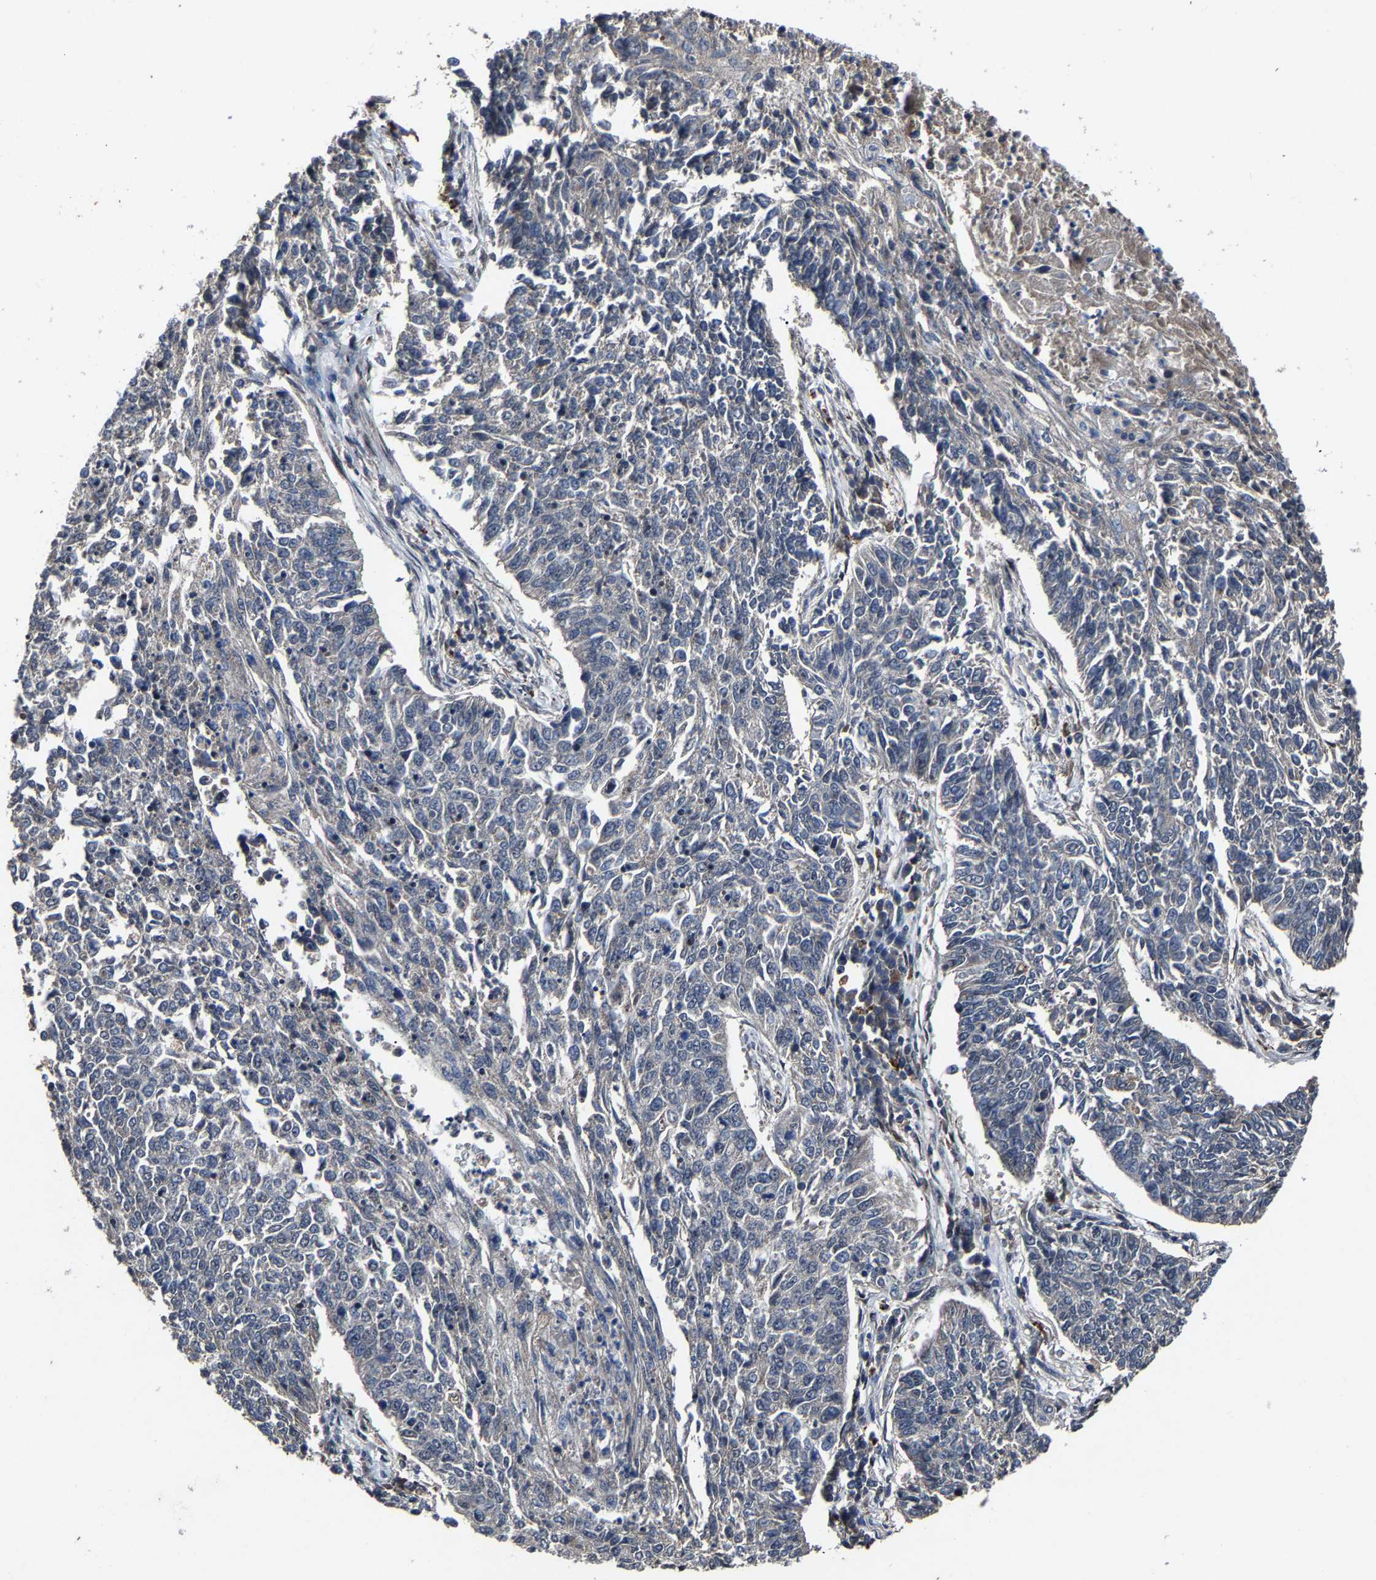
{"staining": {"intensity": "negative", "quantity": "none", "location": "none"}, "tissue": "lung cancer", "cell_type": "Tumor cells", "image_type": "cancer", "snomed": [{"axis": "morphology", "description": "Normal tissue, NOS"}, {"axis": "morphology", "description": "Squamous cell carcinoma, NOS"}, {"axis": "topography", "description": "Cartilage tissue"}, {"axis": "topography", "description": "Bronchus"}, {"axis": "topography", "description": "Lung"}], "caption": "Immunohistochemistry image of human lung squamous cell carcinoma stained for a protein (brown), which reveals no staining in tumor cells. (DAB (3,3'-diaminobenzidine) IHC, high magnification).", "gene": "LSM8", "patient": {"sex": "female", "age": 49}}